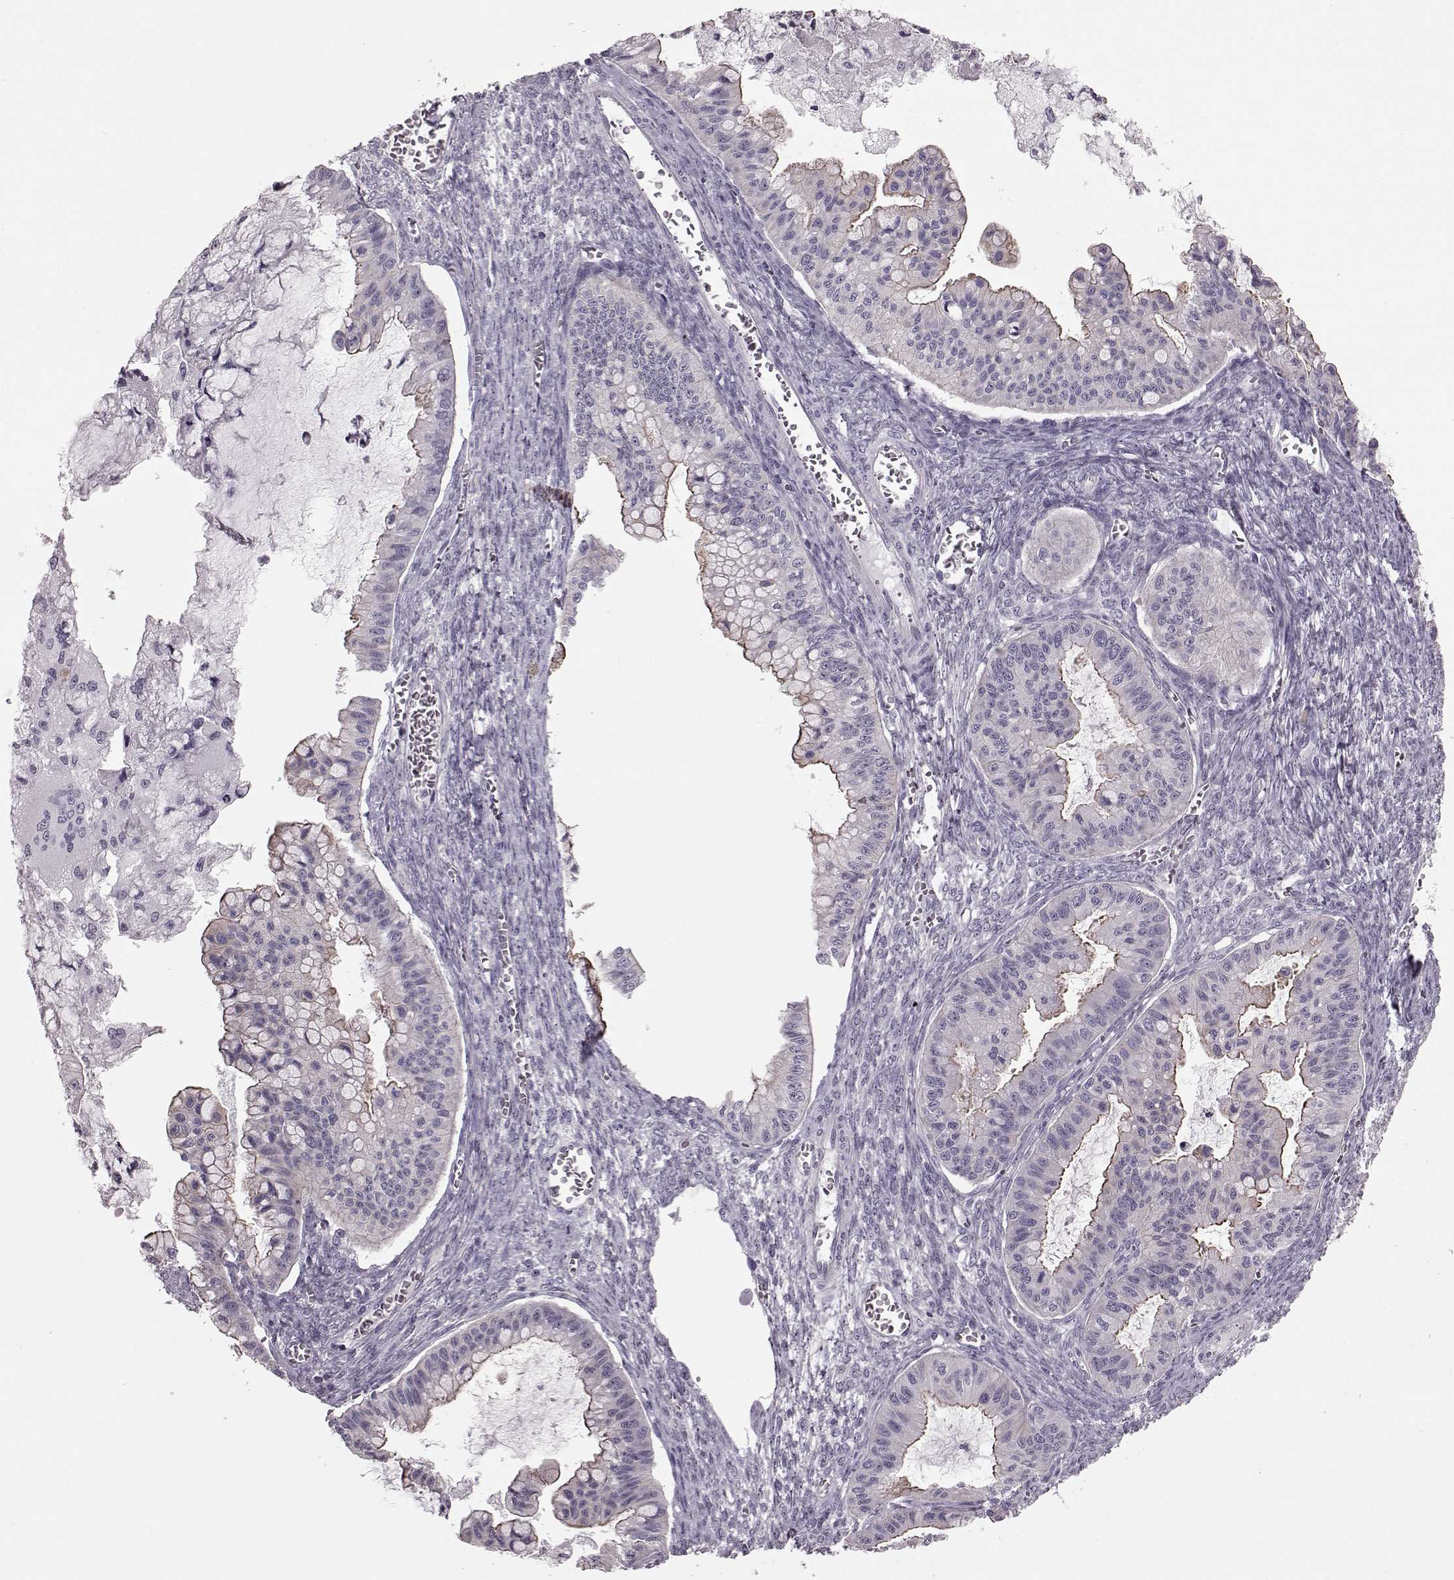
{"staining": {"intensity": "moderate", "quantity": "<25%", "location": "cytoplasmic/membranous"}, "tissue": "ovarian cancer", "cell_type": "Tumor cells", "image_type": "cancer", "snomed": [{"axis": "morphology", "description": "Cystadenocarcinoma, mucinous, NOS"}, {"axis": "topography", "description": "Ovary"}], "caption": "Ovarian cancer (mucinous cystadenocarcinoma) stained with immunohistochemistry (IHC) displays moderate cytoplasmic/membranous positivity in approximately <25% of tumor cells.", "gene": "SNTG1", "patient": {"sex": "female", "age": 72}}